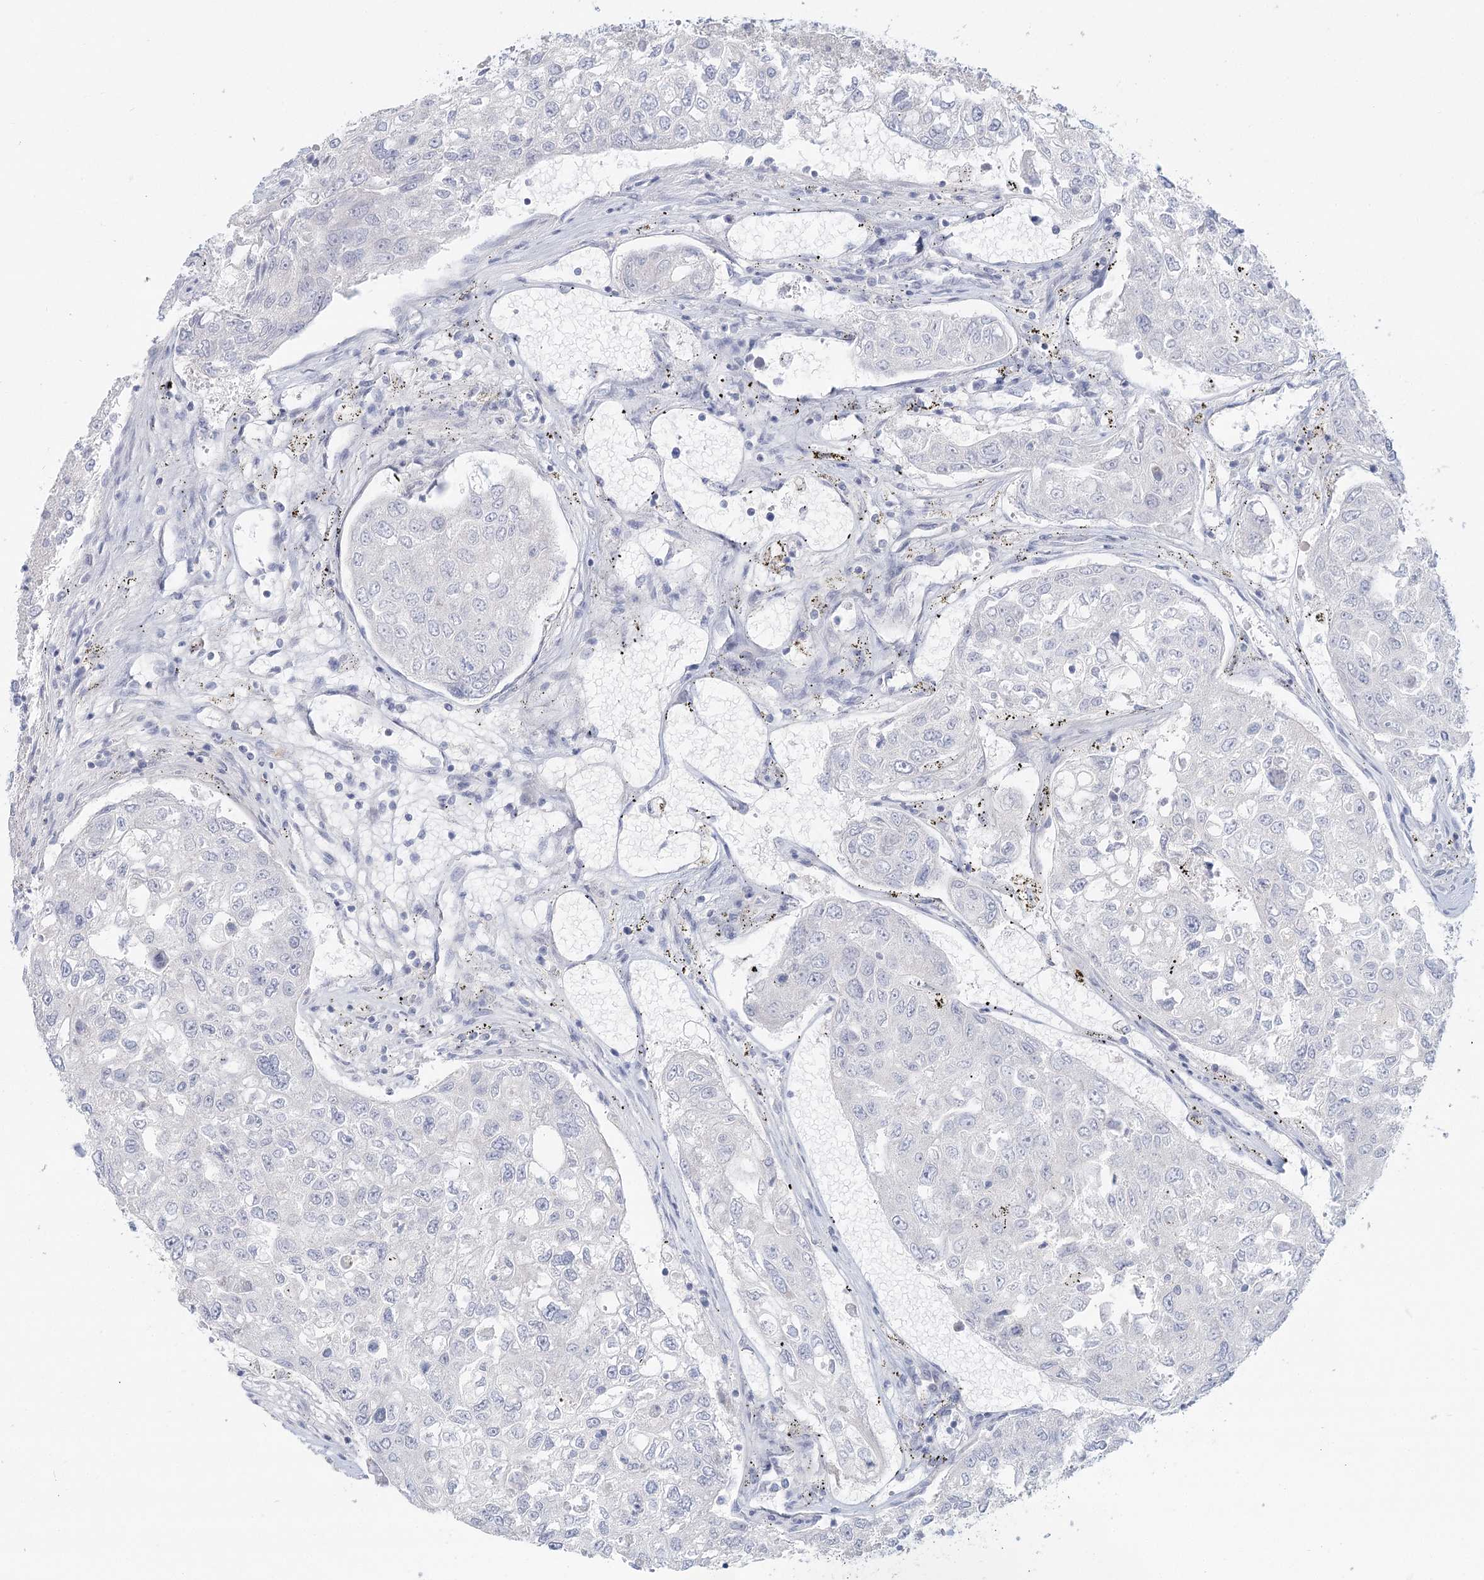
{"staining": {"intensity": "negative", "quantity": "none", "location": "none"}, "tissue": "urothelial cancer", "cell_type": "Tumor cells", "image_type": "cancer", "snomed": [{"axis": "morphology", "description": "Urothelial carcinoma, High grade"}, {"axis": "topography", "description": "Lymph node"}, {"axis": "topography", "description": "Urinary bladder"}], "caption": "Micrograph shows no protein positivity in tumor cells of urothelial cancer tissue.", "gene": "DMGDH", "patient": {"sex": "male", "age": 51}}